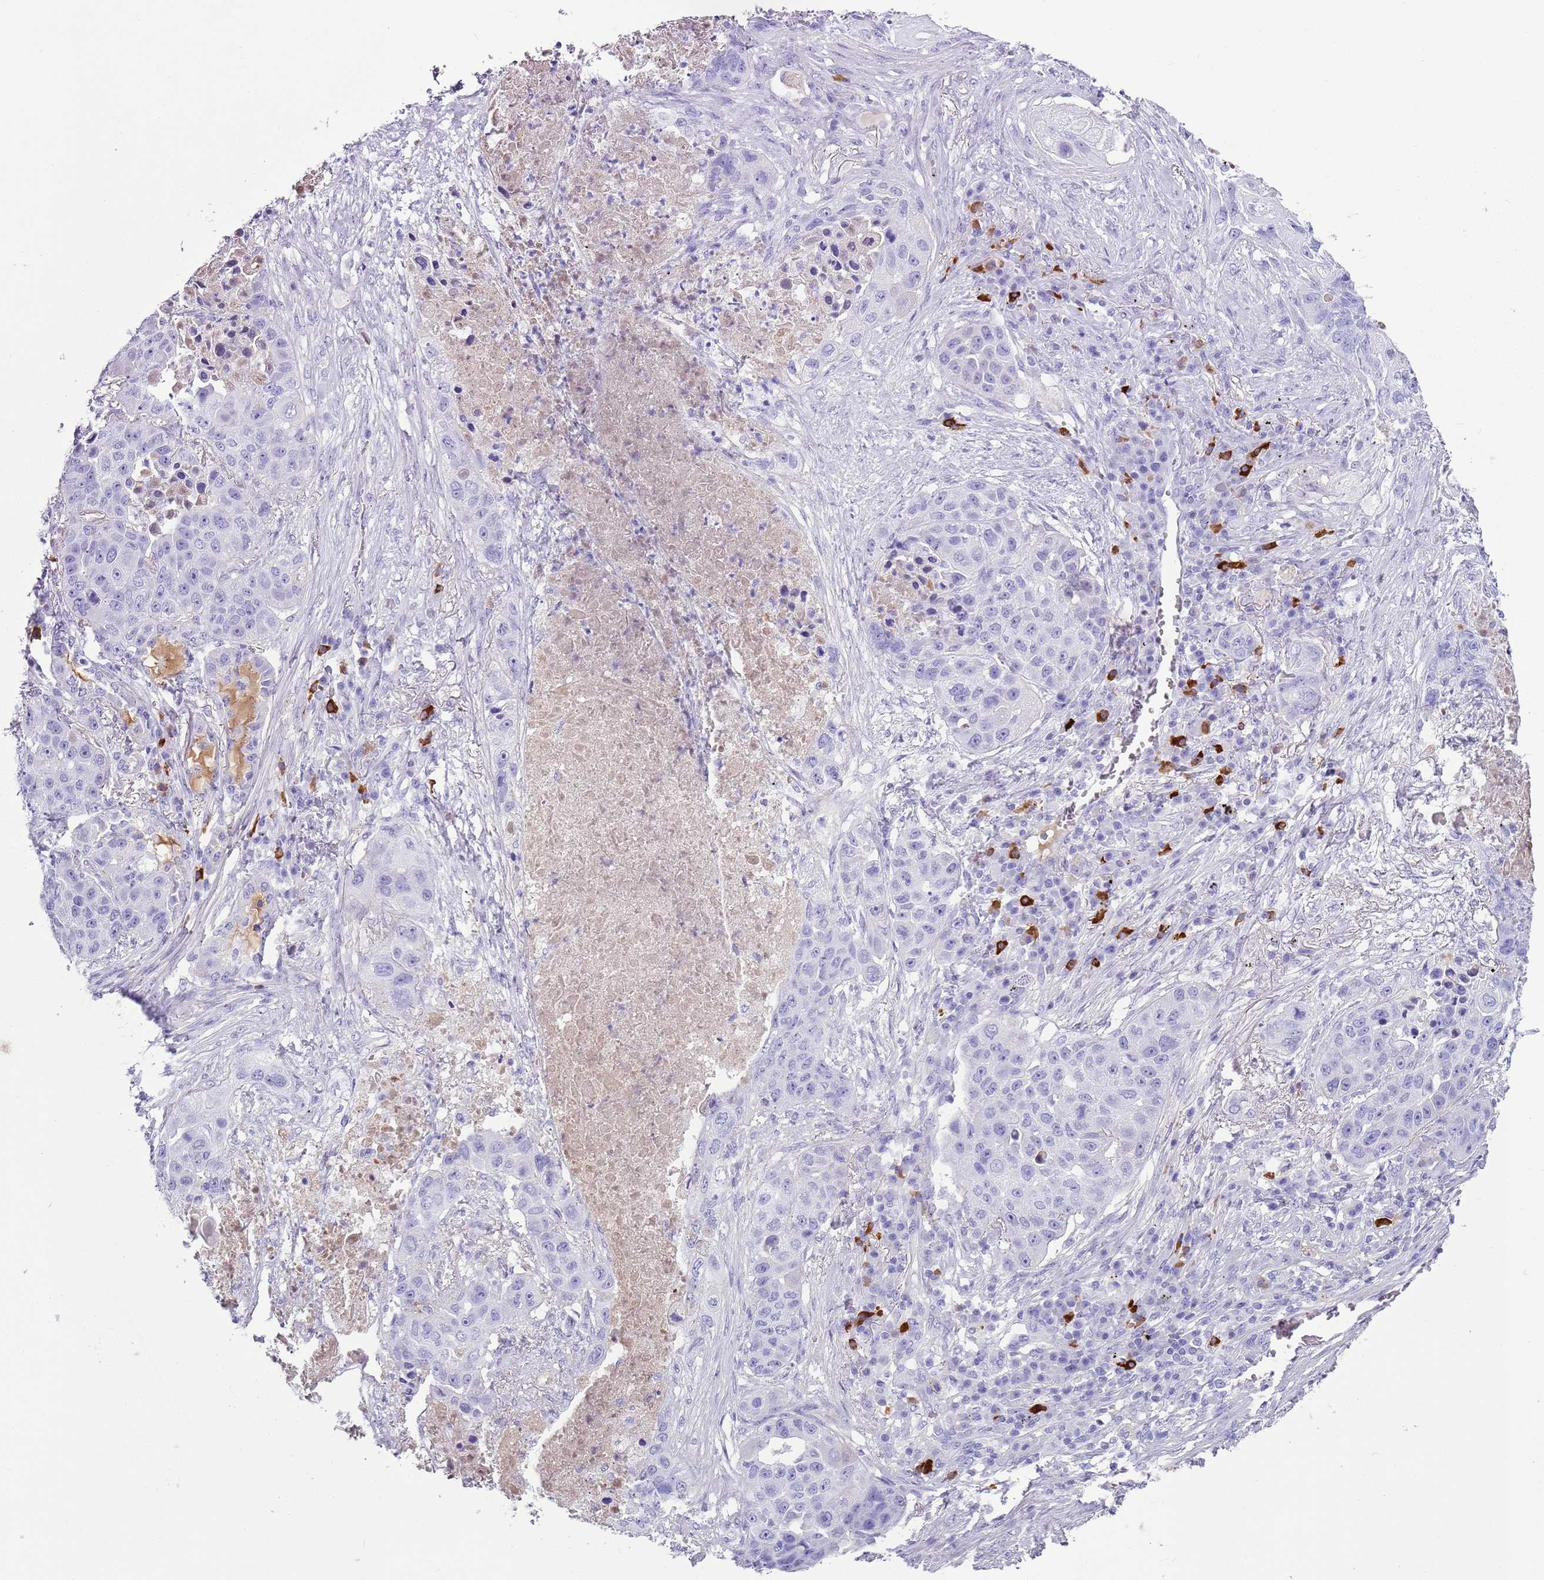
{"staining": {"intensity": "negative", "quantity": "none", "location": "none"}, "tissue": "lung cancer", "cell_type": "Tumor cells", "image_type": "cancer", "snomed": [{"axis": "morphology", "description": "Squamous cell carcinoma, NOS"}, {"axis": "topography", "description": "Lung"}], "caption": "Immunohistochemical staining of human squamous cell carcinoma (lung) reveals no significant staining in tumor cells.", "gene": "IGKV3D-11", "patient": {"sex": "female", "age": 63}}